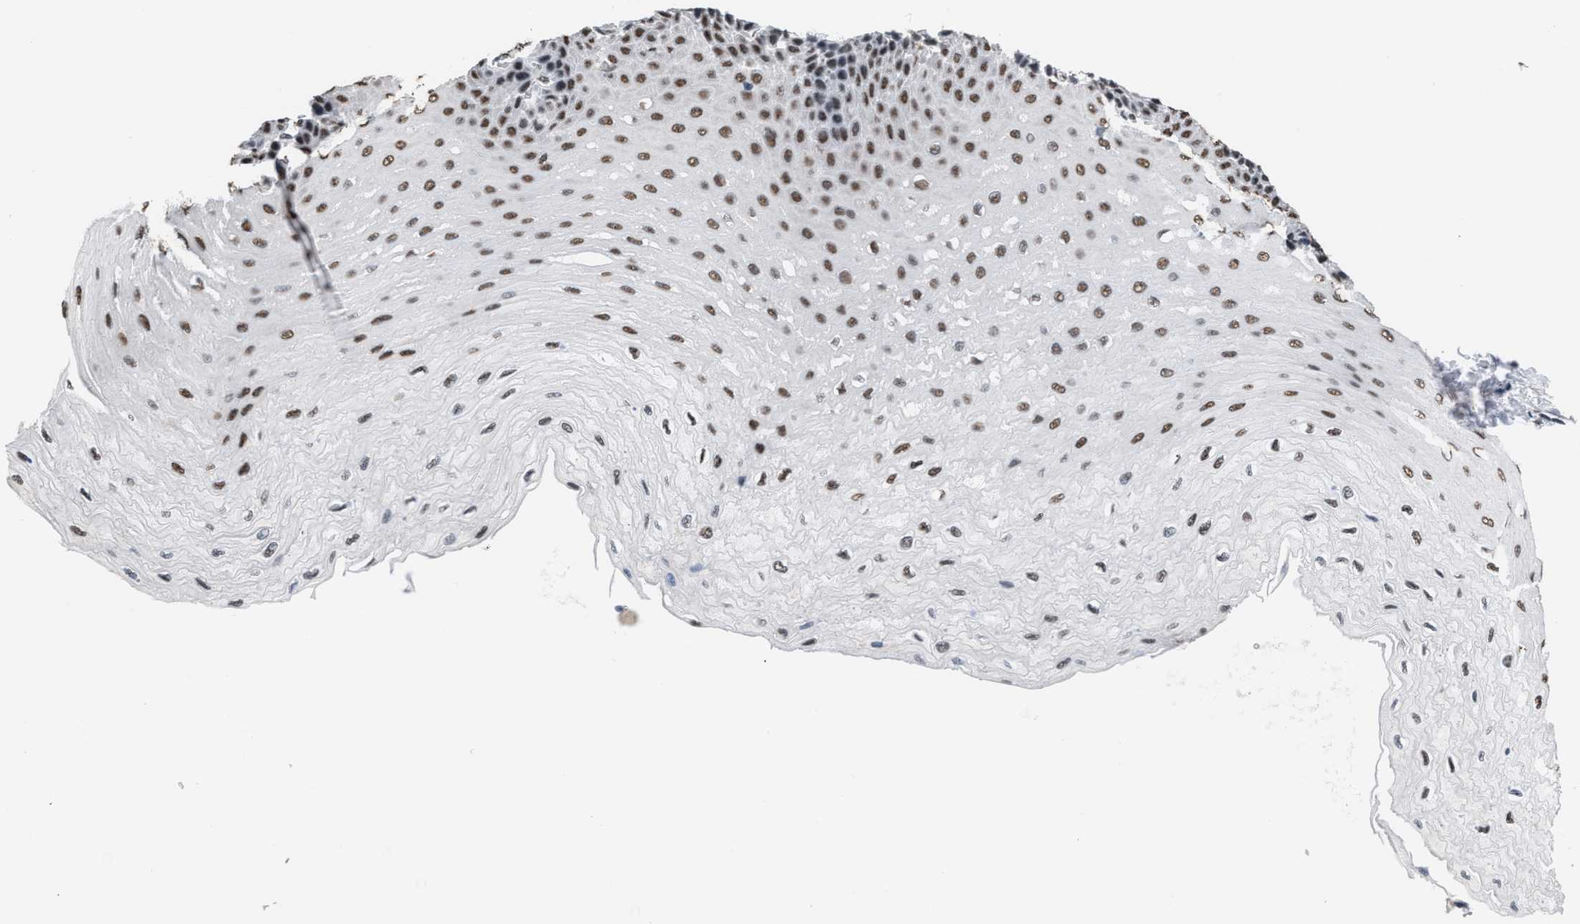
{"staining": {"intensity": "strong", "quantity": "25%-75%", "location": "nuclear"}, "tissue": "esophagus", "cell_type": "Squamous epithelial cells", "image_type": "normal", "snomed": [{"axis": "morphology", "description": "Normal tissue, NOS"}, {"axis": "topography", "description": "Esophagus"}], "caption": "Protein expression analysis of benign esophagus shows strong nuclear expression in approximately 25%-75% of squamous epithelial cells. The staining was performed using DAB (3,3'-diaminobenzidine), with brown indicating positive protein expression. Nuclei are stained blue with hematoxylin.", "gene": "CCAR2", "patient": {"sex": "female", "age": 72}}